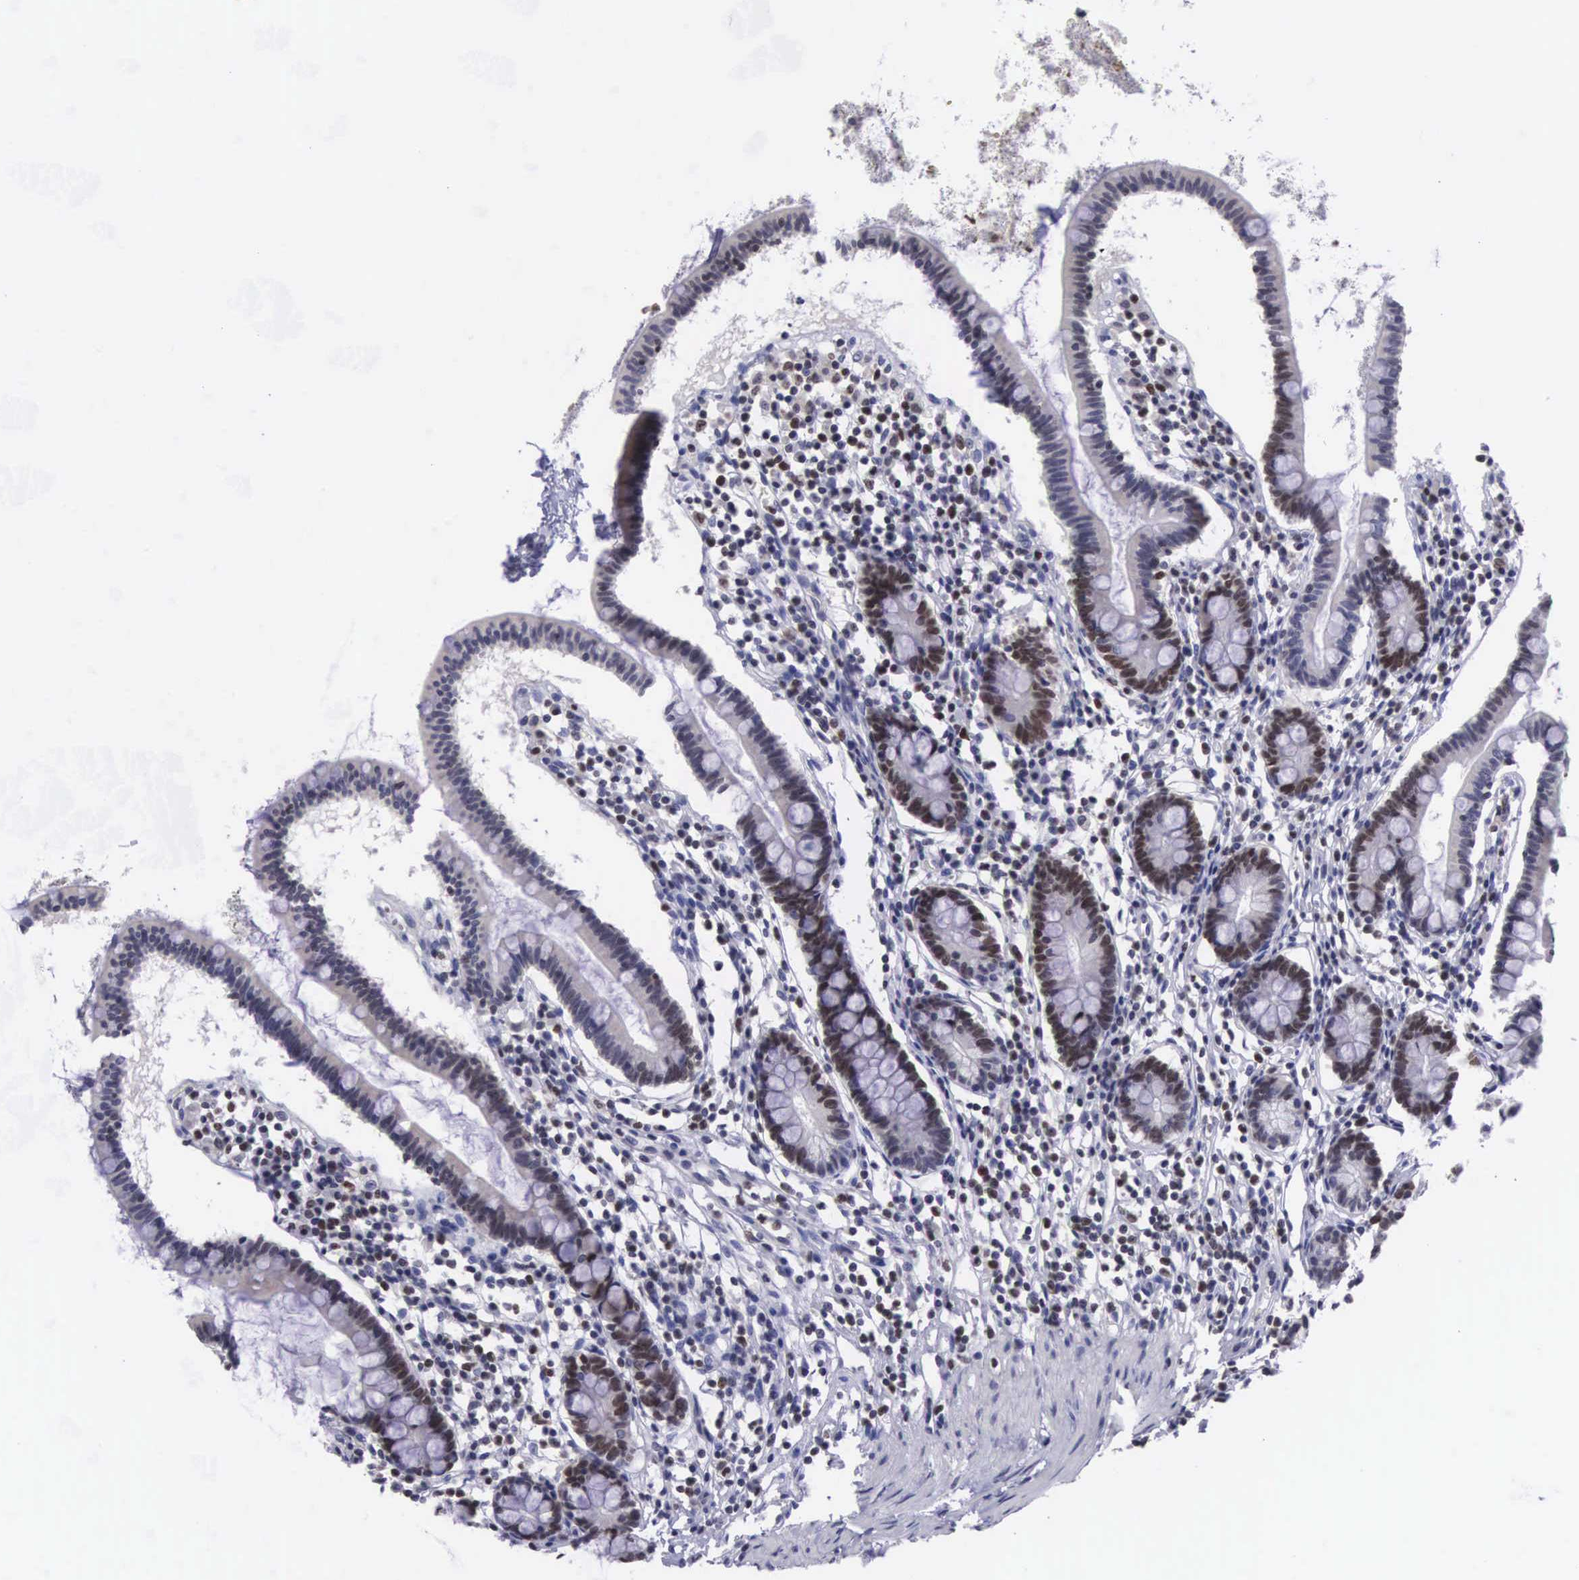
{"staining": {"intensity": "moderate", "quantity": "25%-75%", "location": "nuclear"}, "tissue": "small intestine", "cell_type": "Glandular cells", "image_type": "normal", "snomed": [{"axis": "morphology", "description": "Normal tissue, NOS"}, {"axis": "topography", "description": "Small intestine"}], "caption": "Protein expression analysis of normal human small intestine reveals moderate nuclear positivity in approximately 25%-75% of glandular cells. (brown staining indicates protein expression, while blue staining denotes nuclei).", "gene": "VRK1", "patient": {"sex": "female", "age": 37}}